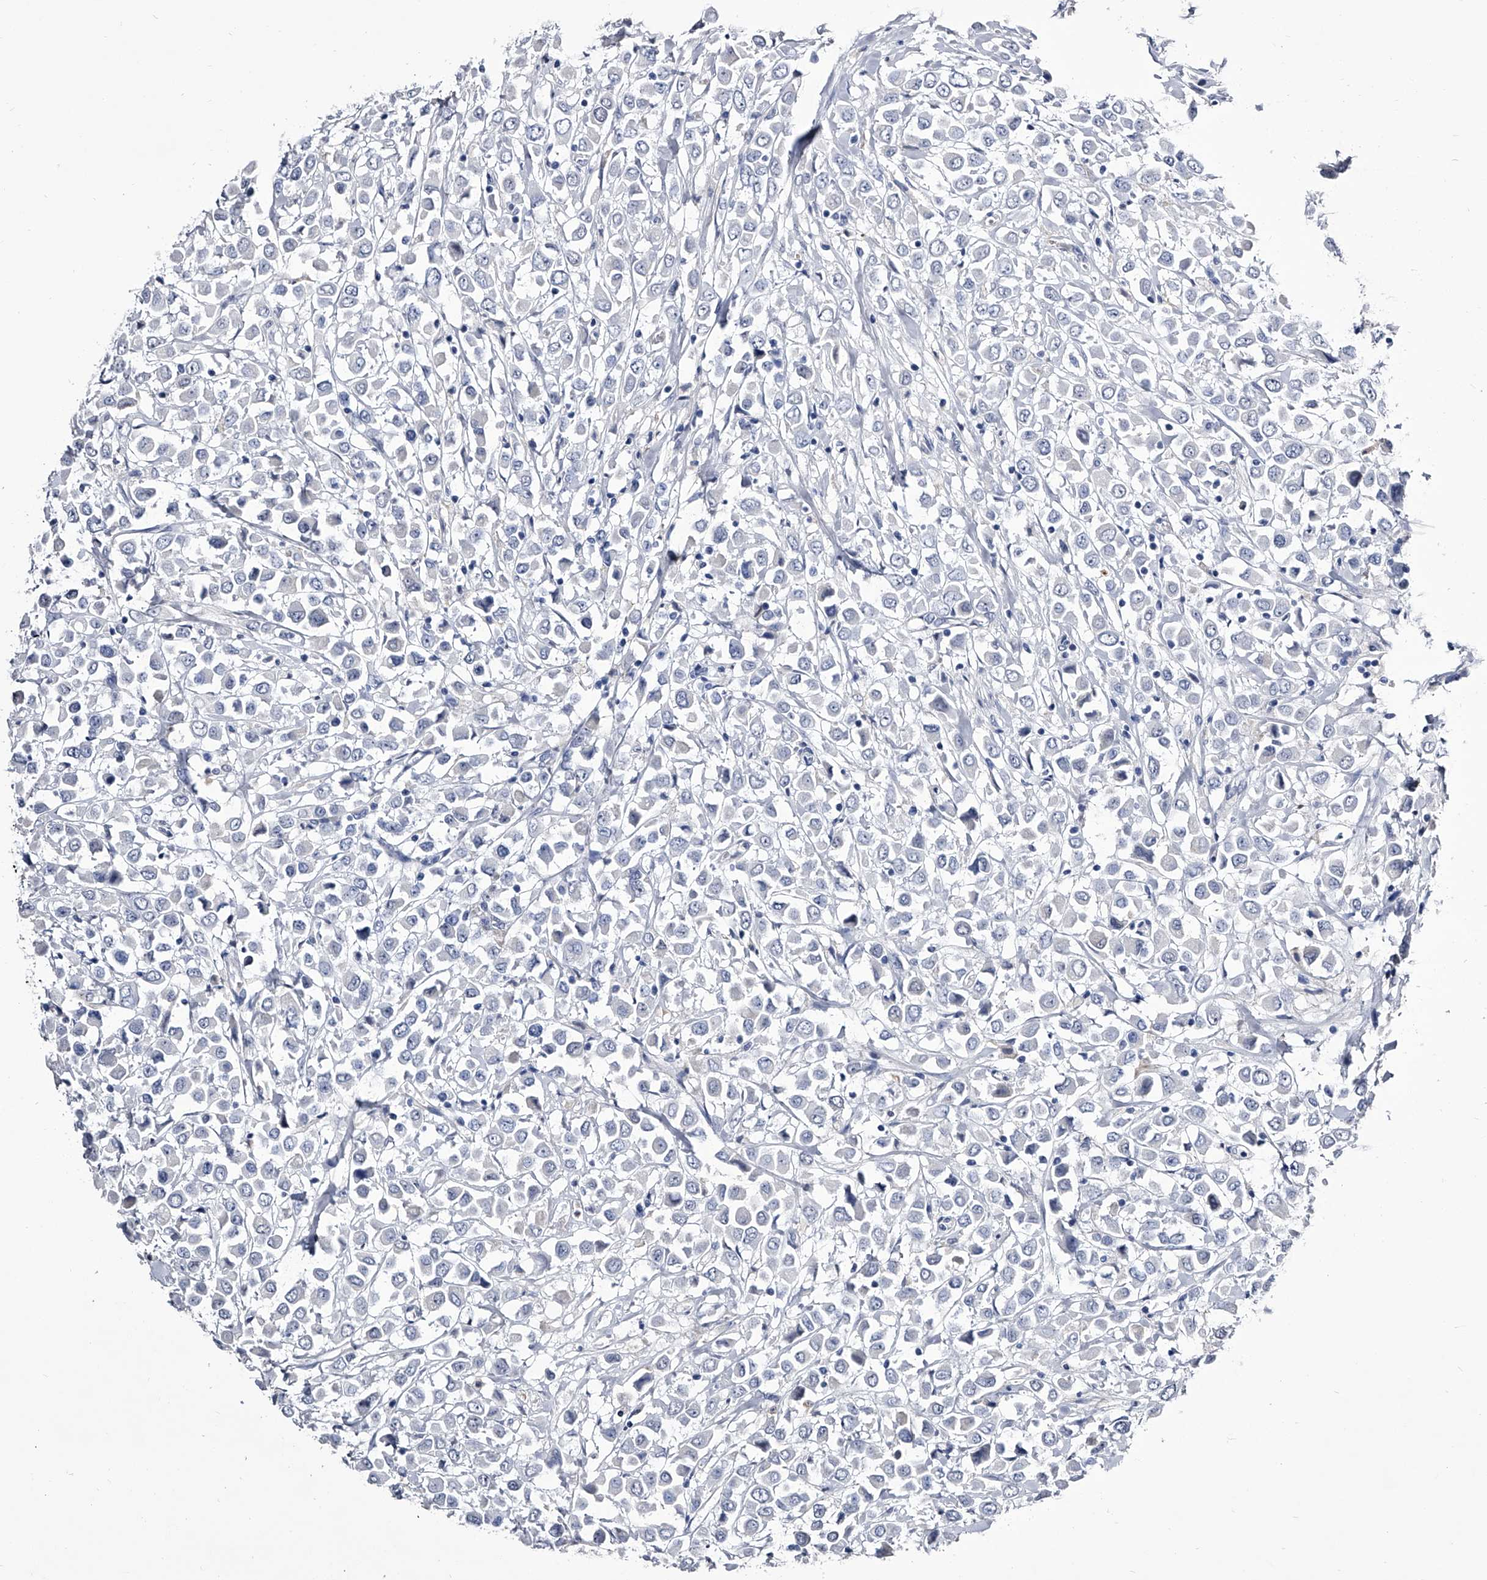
{"staining": {"intensity": "negative", "quantity": "none", "location": "none"}, "tissue": "breast cancer", "cell_type": "Tumor cells", "image_type": "cancer", "snomed": [{"axis": "morphology", "description": "Duct carcinoma"}, {"axis": "topography", "description": "Breast"}], "caption": "Infiltrating ductal carcinoma (breast) was stained to show a protein in brown. There is no significant expression in tumor cells. Nuclei are stained in blue.", "gene": "CRISP2", "patient": {"sex": "female", "age": 61}}